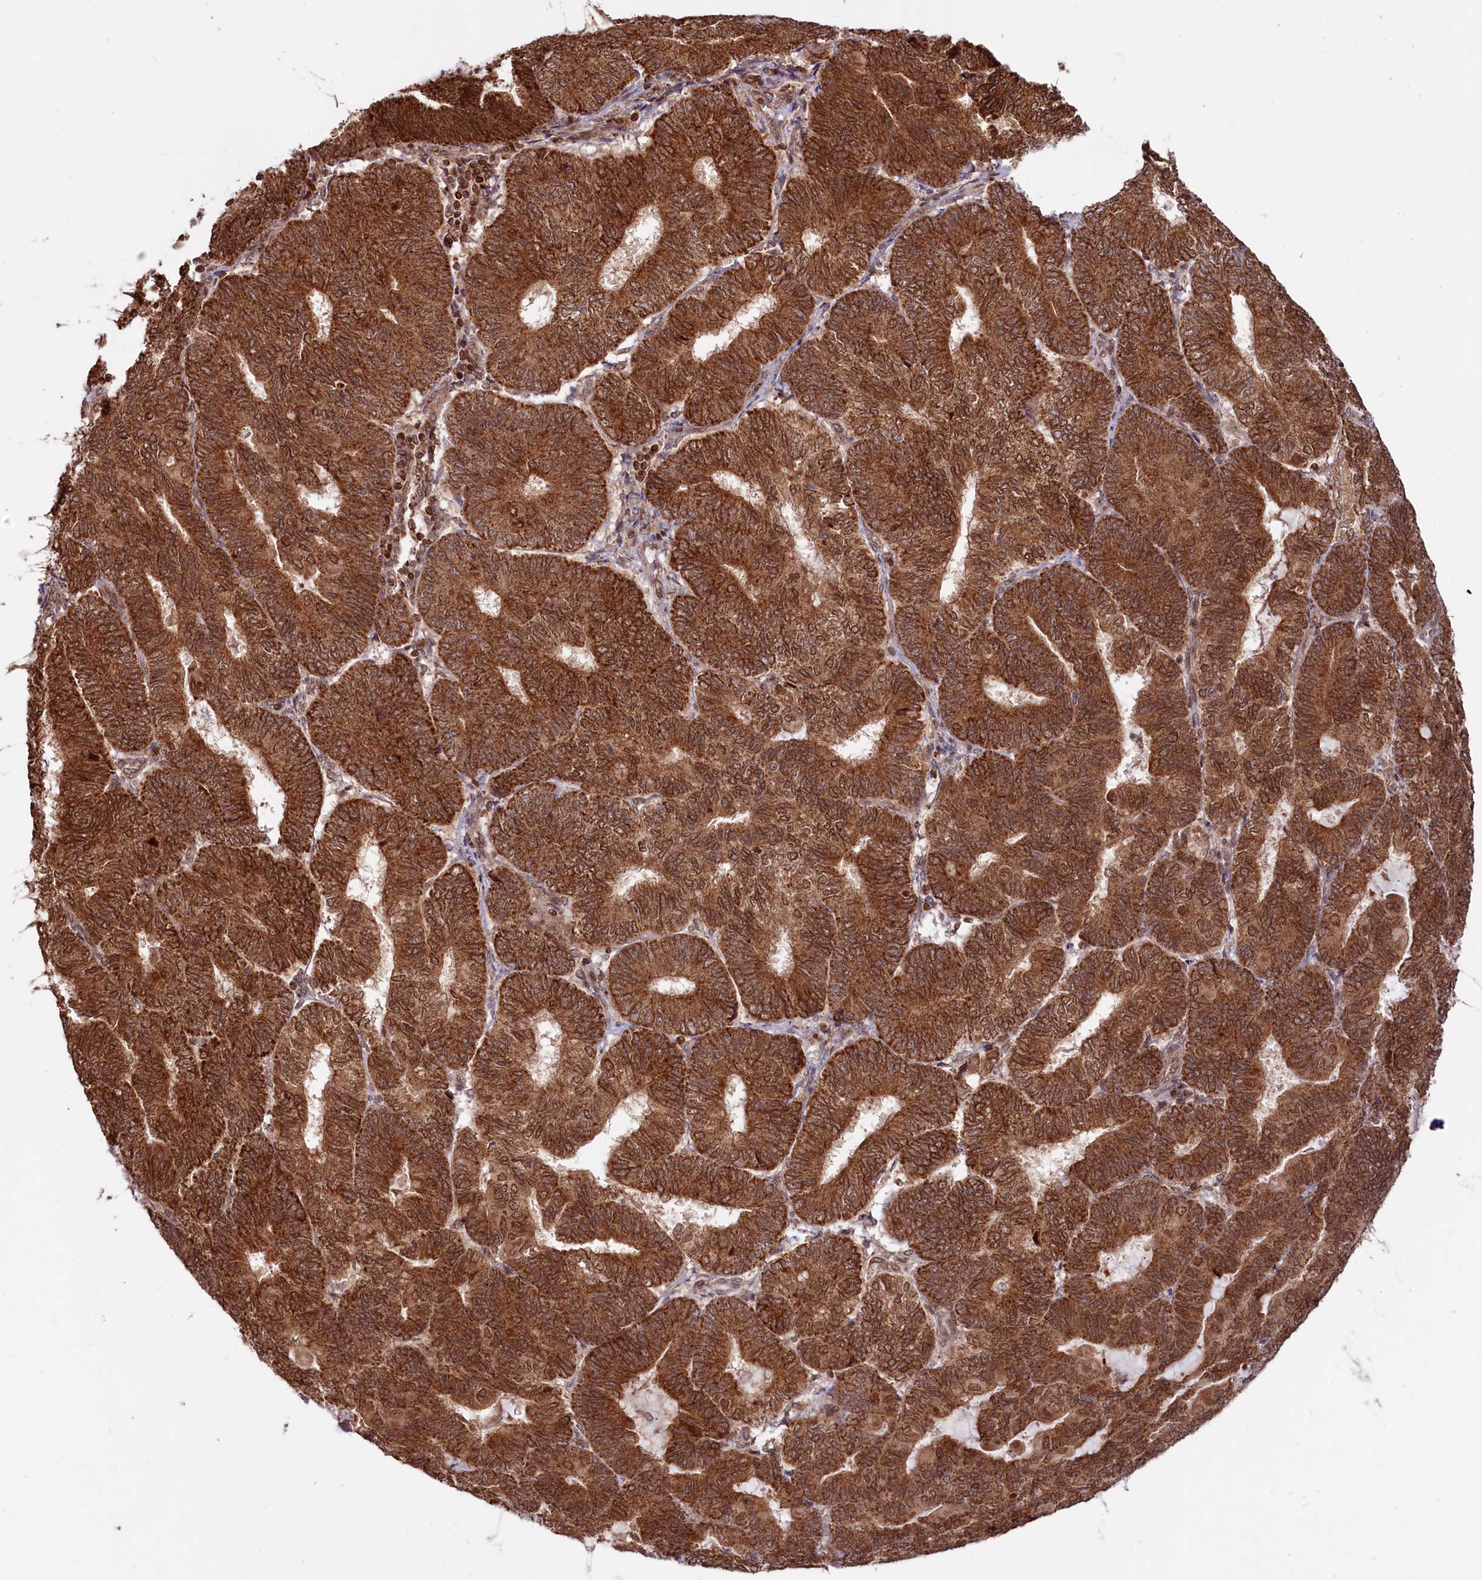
{"staining": {"intensity": "strong", "quantity": ">75%", "location": "cytoplasmic/membranous,nuclear"}, "tissue": "endometrial cancer", "cell_type": "Tumor cells", "image_type": "cancer", "snomed": [{"axis": "morphology", "description": "Adenocarcinoma, NOS"}, {"axis": "topography", "description": "Endometrium"}], "caption": "Immunohistochemical staining of endometrial adenocarcinoma displays strong cytoplasmic/membranous and nuclear protein expression in about >75% of tumor cells.", "gene": "PHC3", "patient": {"sex": "female", "age": 81}}